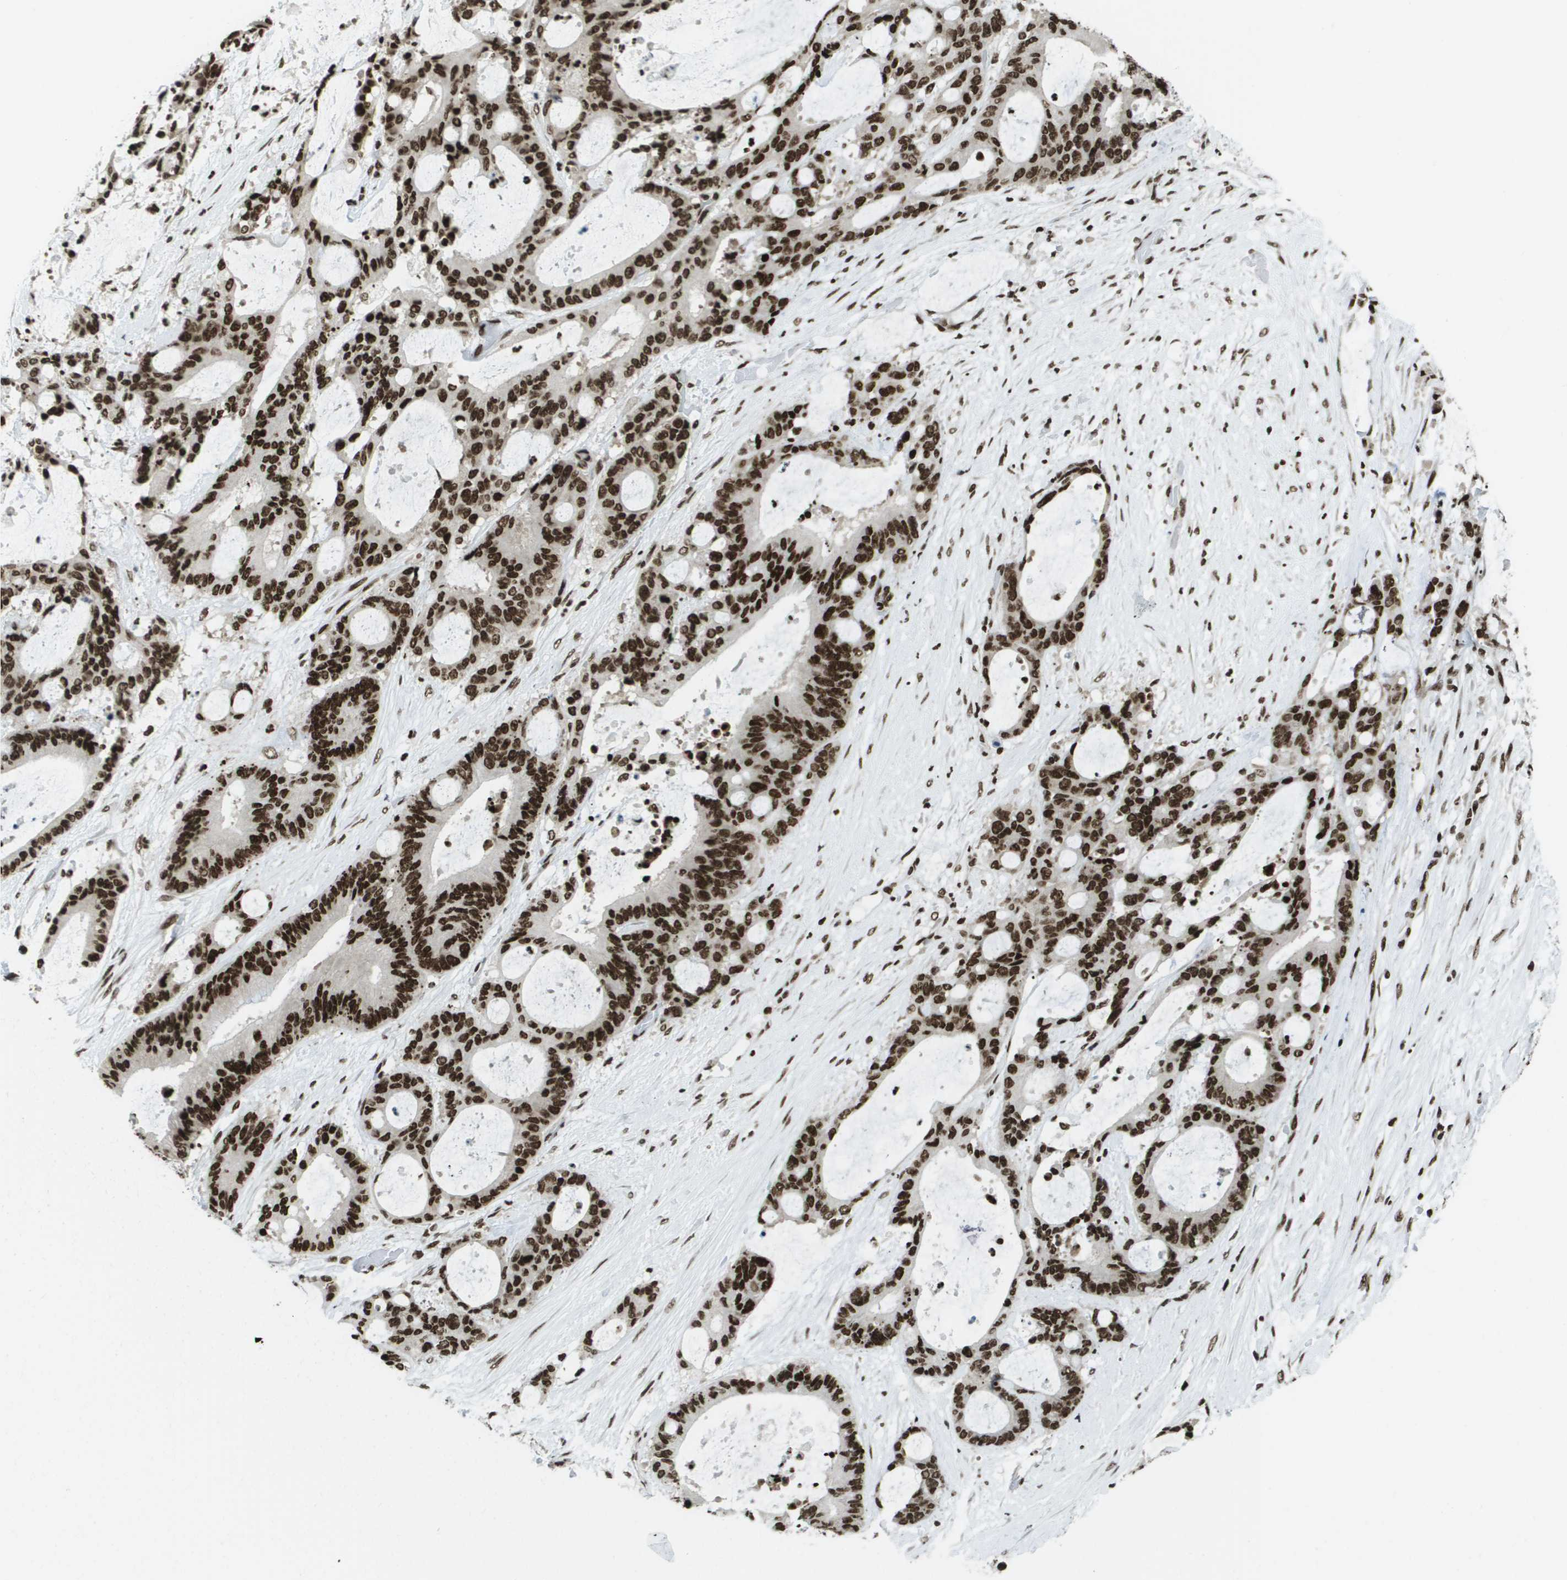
{"staining": {"intensity": "strong", "quantity": ">75%", "location": "nuclear"}, "tissue": "liver cancer", "cell_type": "Tumor cells", "image_type": "cancer", "snomed": [{"axis": "morphology", "description": "Cholangiocarcinoma"}, {"axis": "topography", "description": "Liver"}], "caption": "Protein staining of liver cancer (cholangiocarcinoma) tissue exhibits strong nuclear positivity in about >75% of tumor cells. (Brightfield microscopy of DAB IHC at high magnification).", "gene": "GLYR1", "patient": {"sex": "female", "age": 73}}